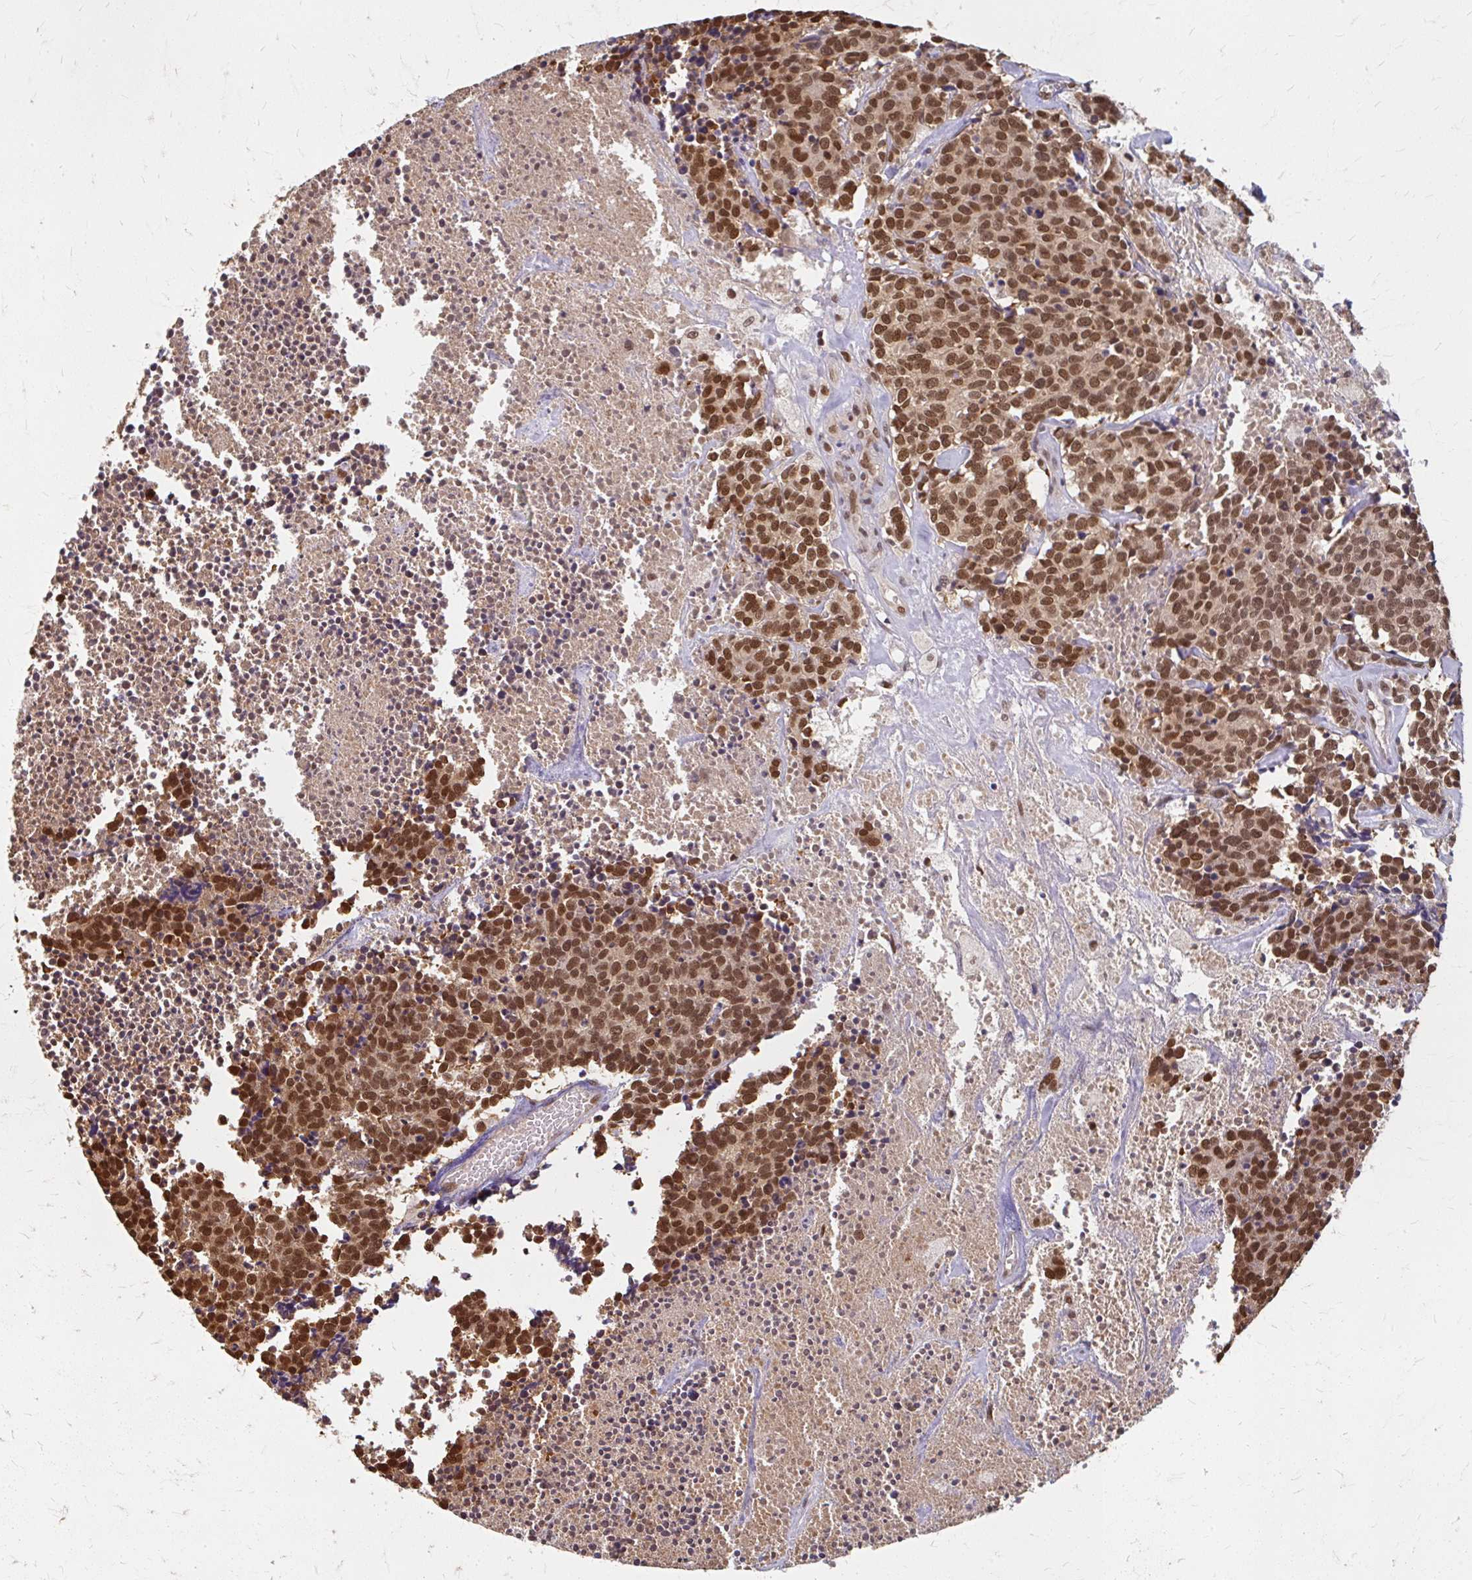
{"staining": {"intensity": "strong", "quantity": ">75%", "location": "nuclear"}, "tissue": "carcinoid", "cell_type": "Tumor cells", "image_type": "cancer", "snomed": [{"axis": "morphology", "description": "Carcinoid, malignant, NOS"}, {"axis": "topography", "description": "Skin"}], "caption": "Approximately >75% of tumor cells in human carcinoid (malignant) reveal strong nuclear protein staining as visualized by brown immunohistochemical staining.", "gene": "XPO1", "patient": {"sex": "female", "age": 79}}